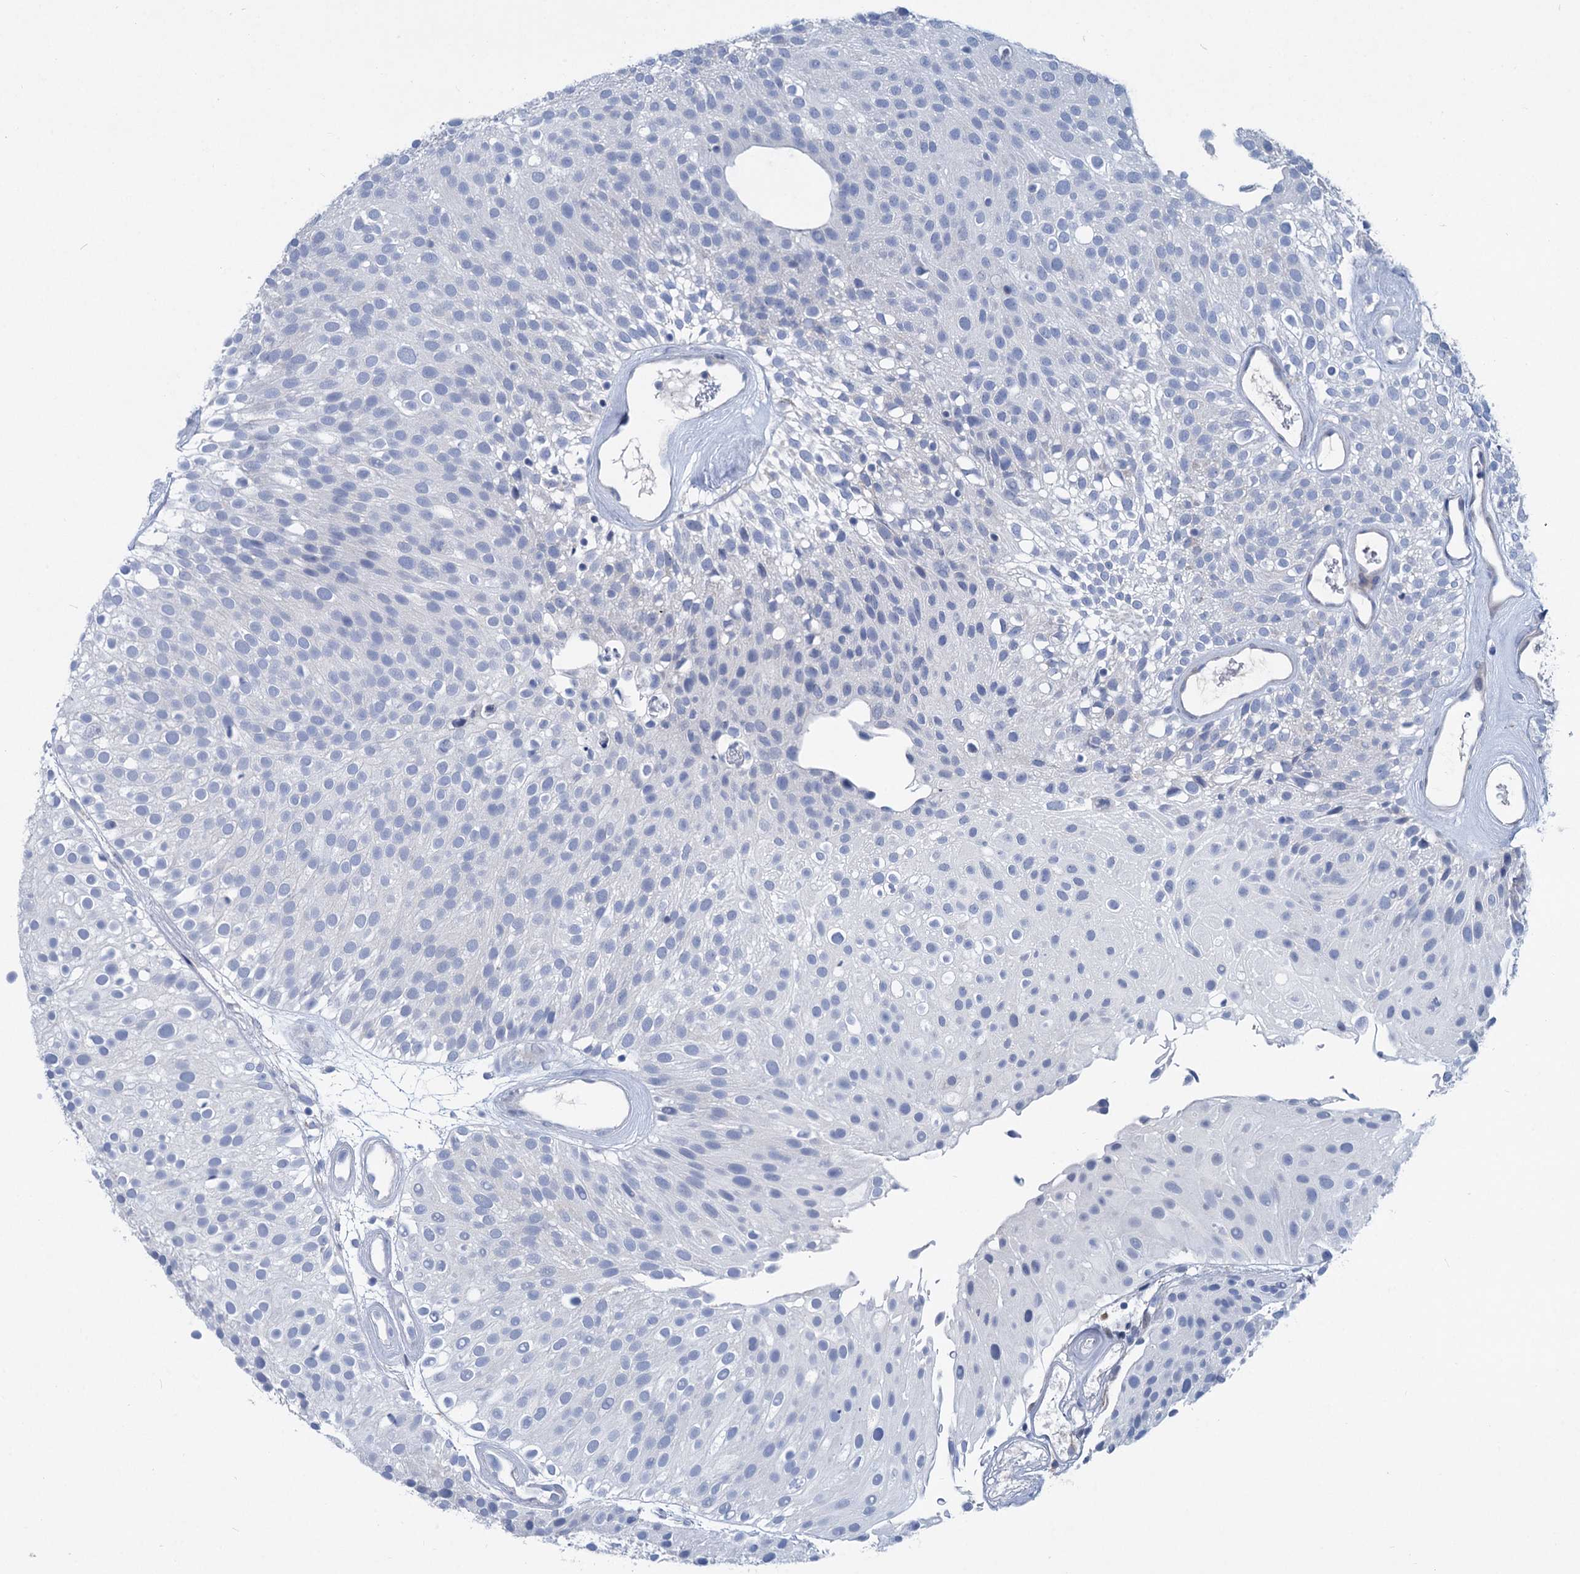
{"staining": {"intensity": "negative", "quantity": "none", "location": "none"}, "tissue": "urothelial cancer", "cell_type": "Tumor cells", "image_type": "cancer", "snomed": [{"axis": "morphology", "description": "Urothelial carcinoma, Low grade"}, {"axis": "topography", "description": "Urinary bladder"}], "caption": "A micrograph of human urothelial cancer is negative for staining in tumor cells.", "gene": "CHDH", "patient": {"sex": "male", "age": 78}}